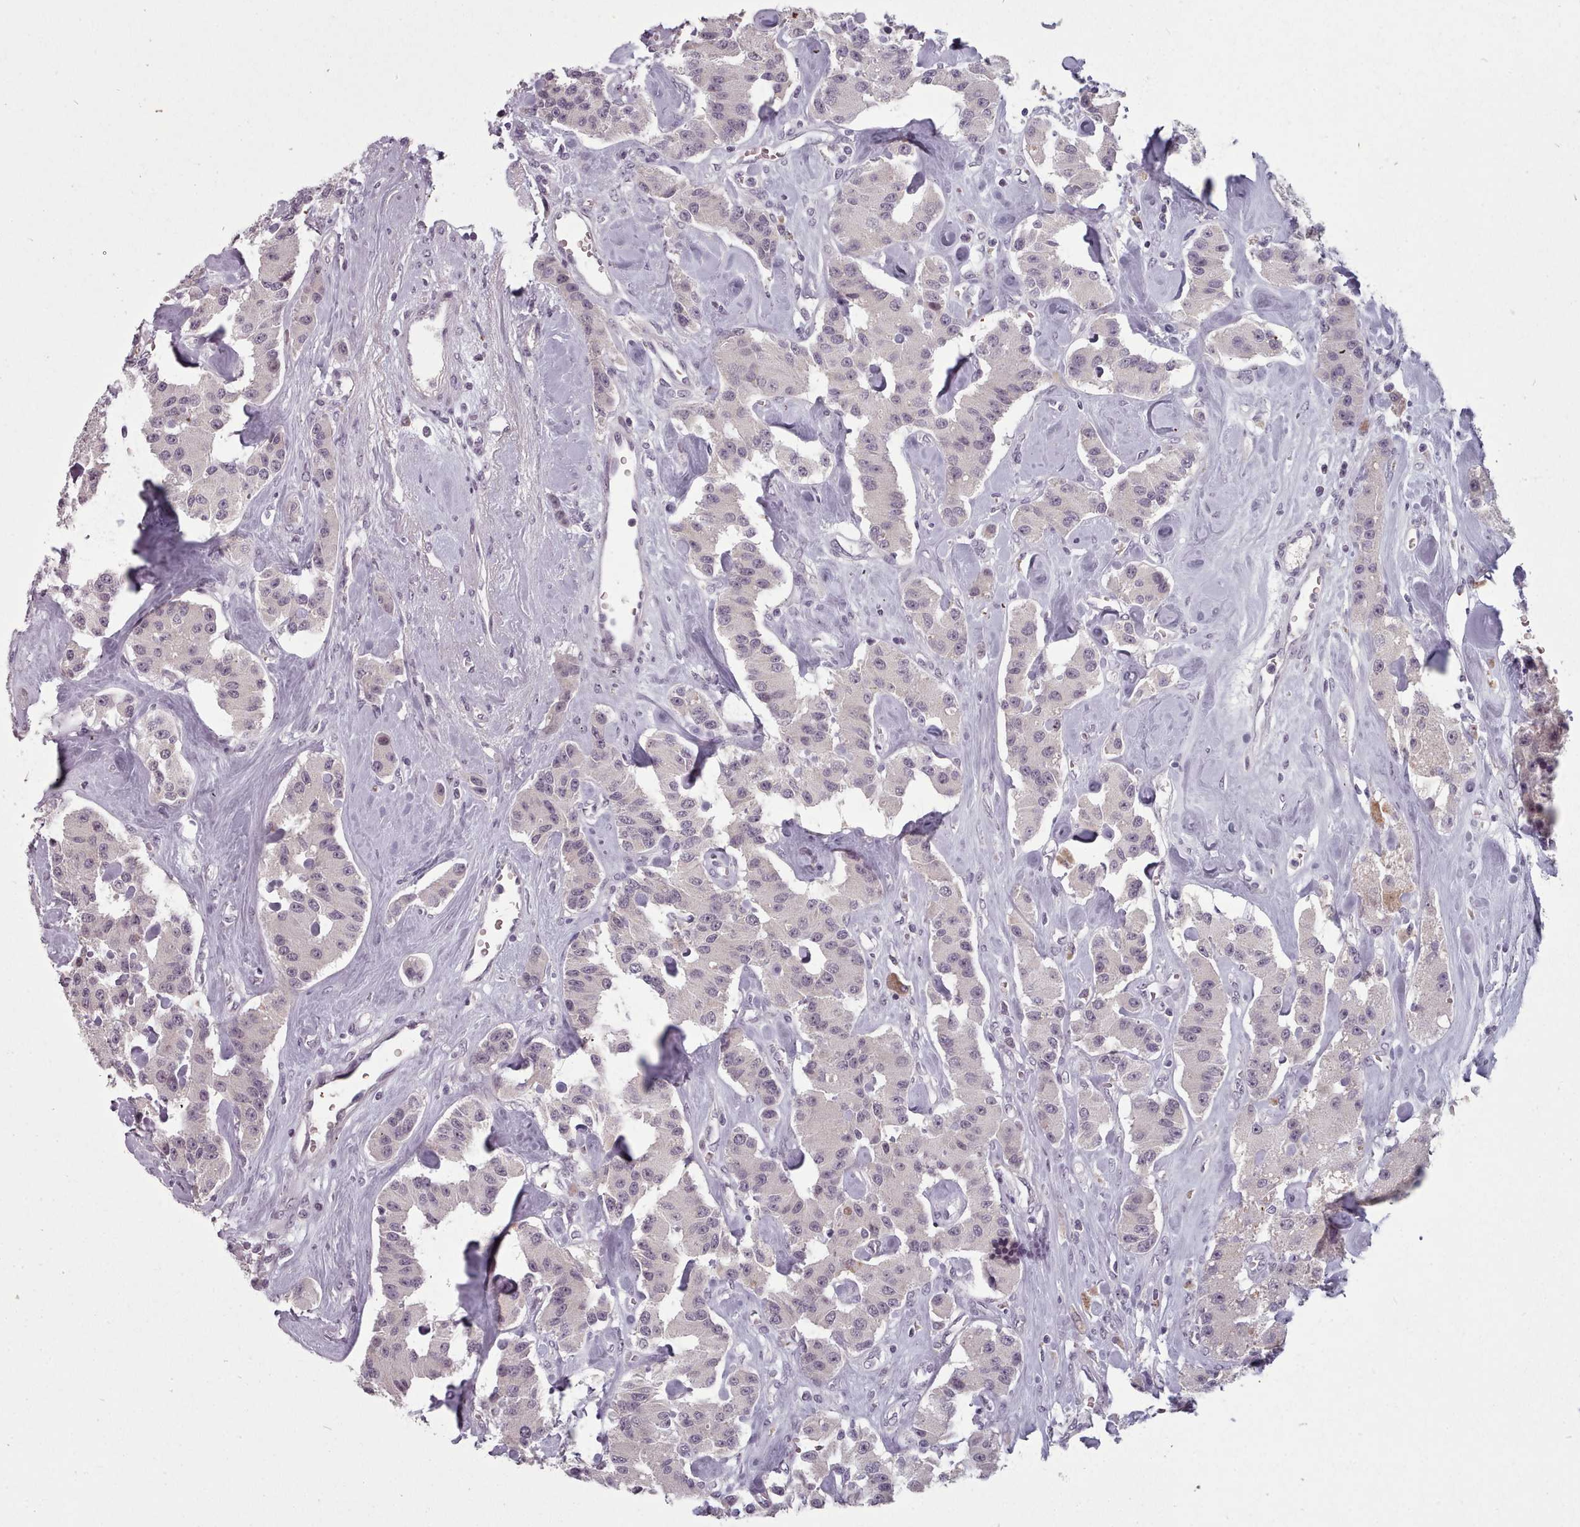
{"staining": {"intensity": "weak", "quantity": "<25%", "location": "nuclear"}, "tissue": "carcinoid", "cell_type": "Tumor cells", "image_type": "cancer", "snomed": [{"axis": "morphology", "description": "Carcinoid, malignant, NOS"}, {"axis": "topography", "description": "Pancreas"}], "caption": "The micrograph shows no significant staining in tumor cells of carcinoid.", "gene": "PBX4", "patient": {"sex": "male", "age": 41}}